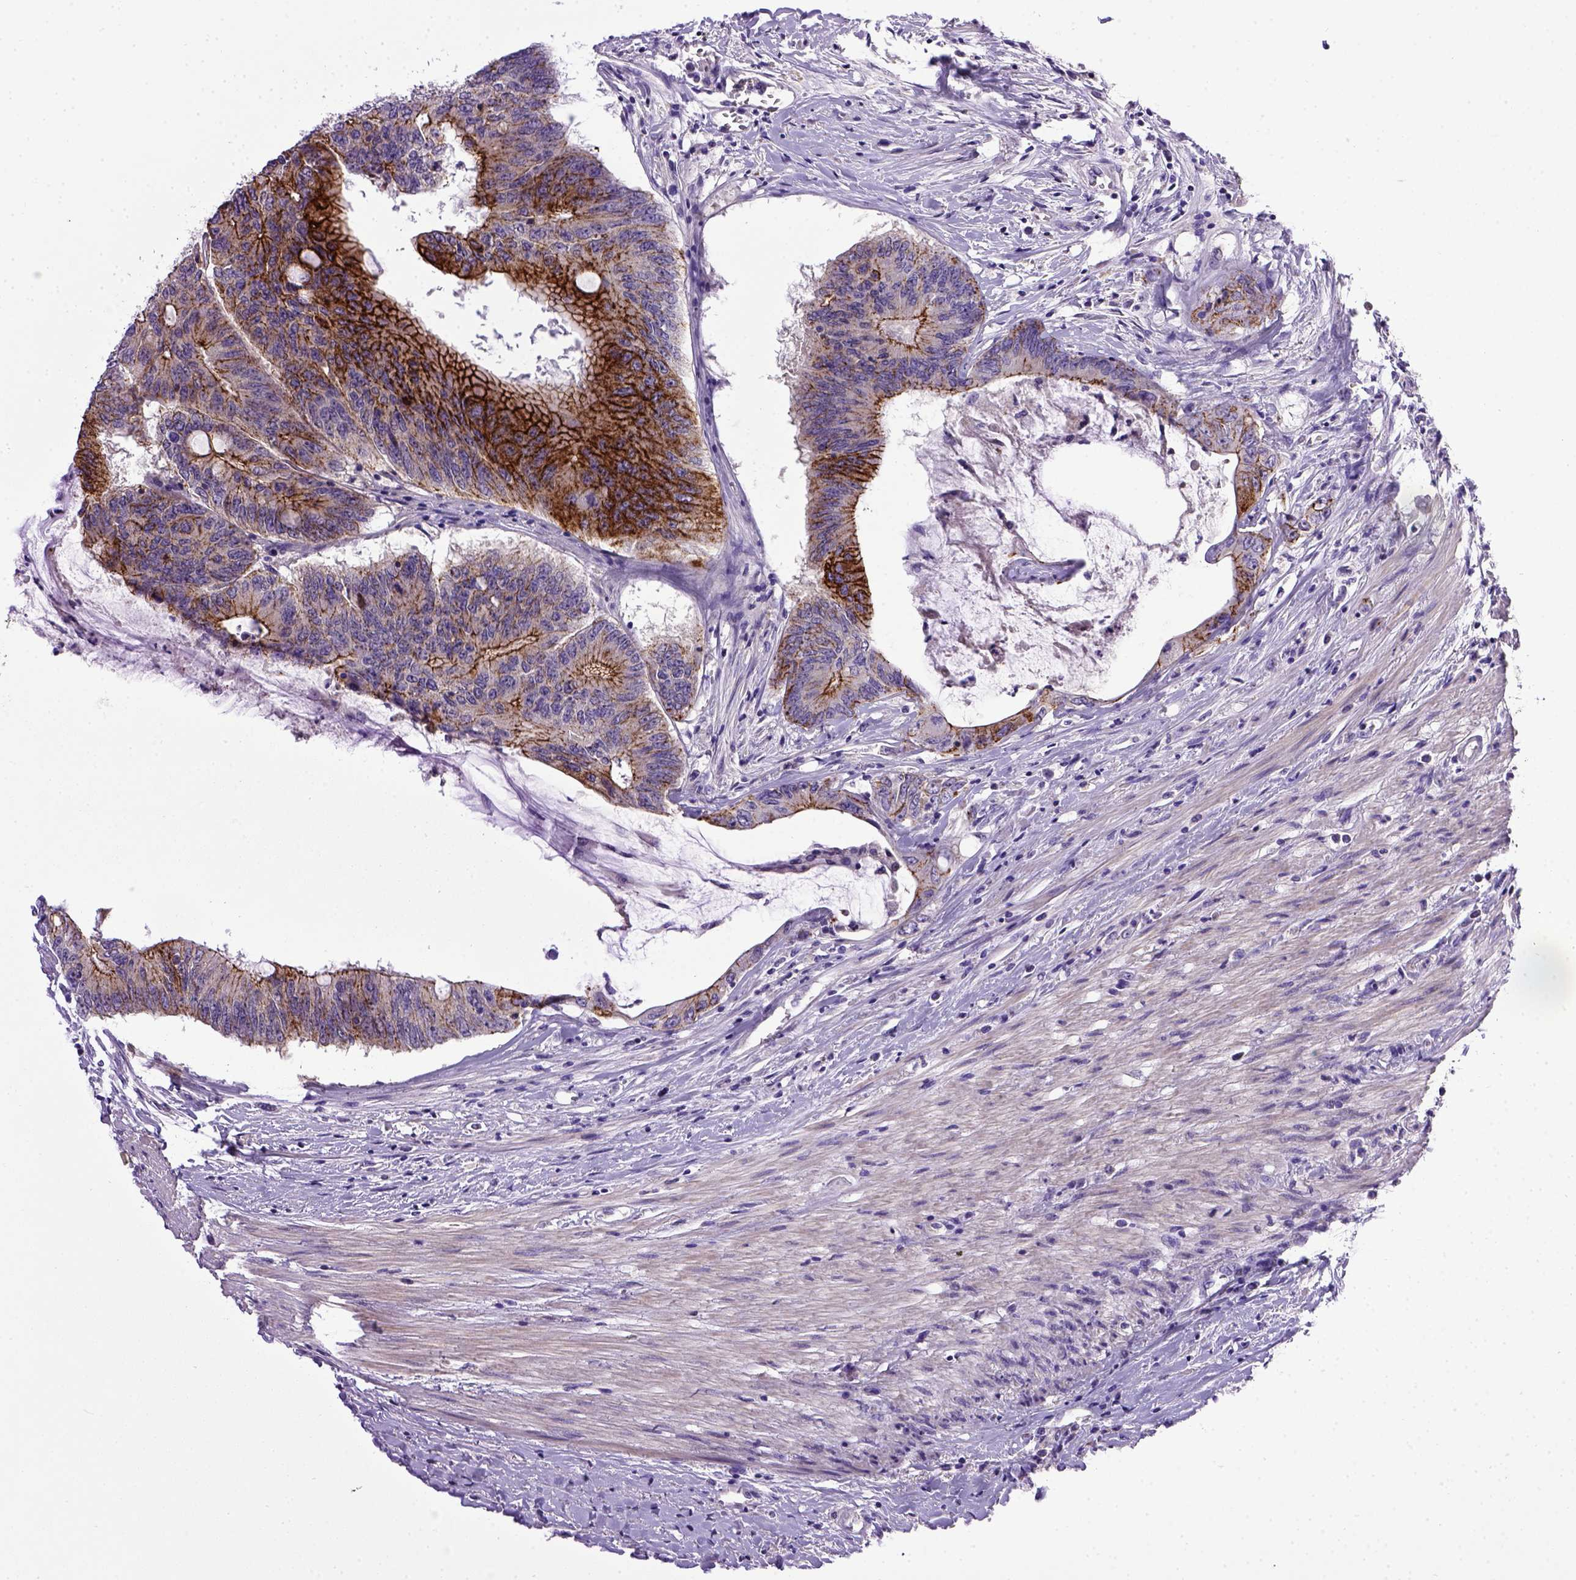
{"staining": {"intensity": "strong", "quantity": "25%-75%", "location": "cytoplasmic/membranous"}, "tissue": "colorectal cancer", "cell_type": "Tumor cells", "image_type": "cancer", "snomed": [{"axis": "morphology", "description": "Adenocarcinoma, NOS"}, {"axis": "topography", "description": "Rectum"}], "caption": "The micrograph exhibits a brown stain indicating the presence of a protein in the cytoplasmic/membranous of tumor cells in colorectal cancer (adenocarcinoma).", "gene": "CDH1", "patient": {"sex": "male", "age": 59}}